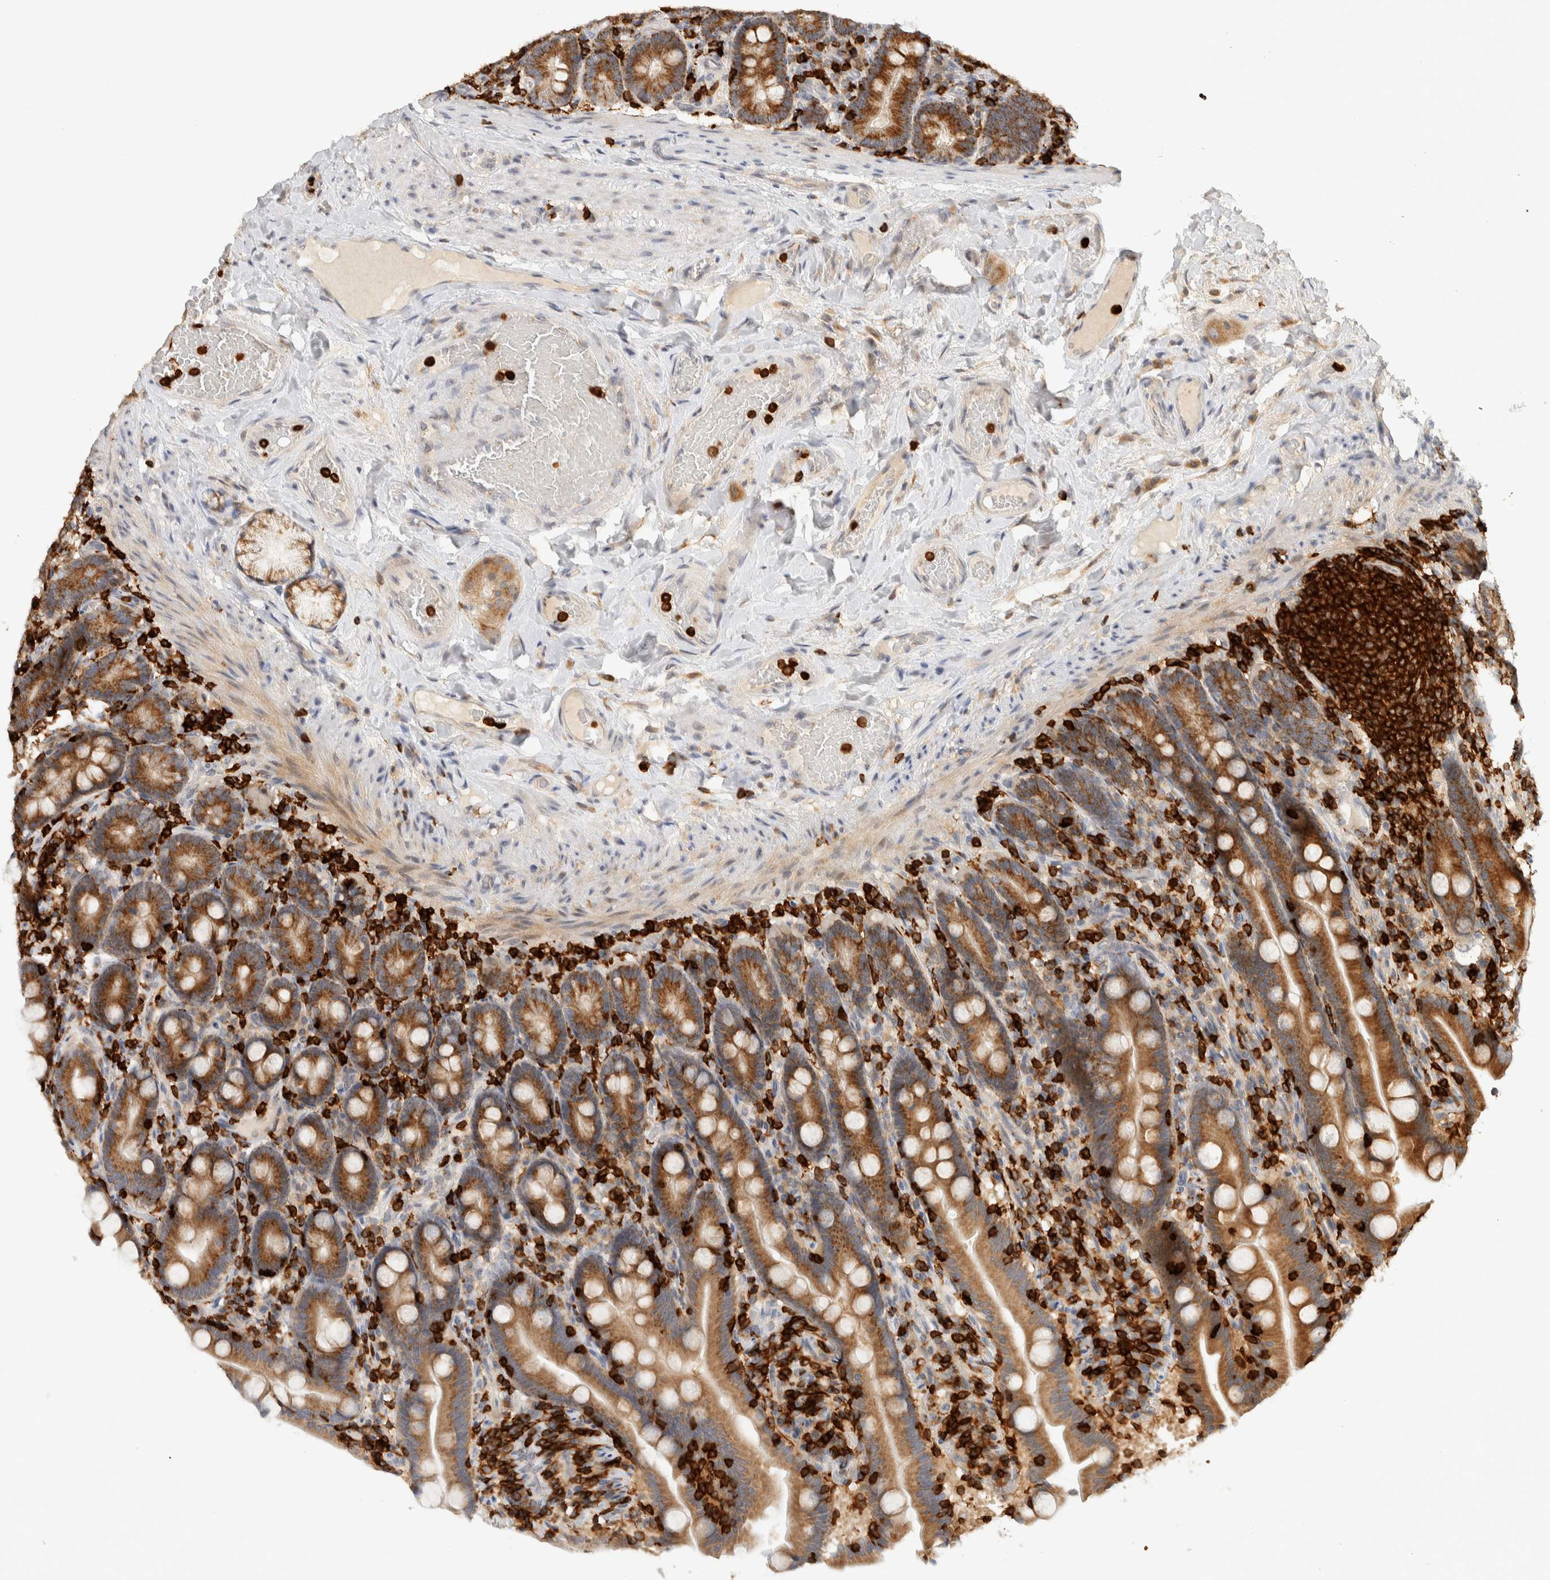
{"staining": {"intensity": "strong", "quantity": ">75%", "location": "cytoplasmic/membranous"}, "tissue": "duodenum", "cell_type": "Glandular cells", "image_type": "normal", "snomed": [{"axis": "morphology", "description": "Normal tissue, NOS"}, {"axis": "topography", "description": "Duodenum"}], "caption": "Immunohistochemistry (IHC) photomicrograph of unremarkable human duodenum stained for a protein (brown), which exhibits high levels of strong cytoplasmic/membranous staining in approximately >75% of glandular cells.", "gene": "RUNDC1", "patient": {"sex": "male", "age": 54}}